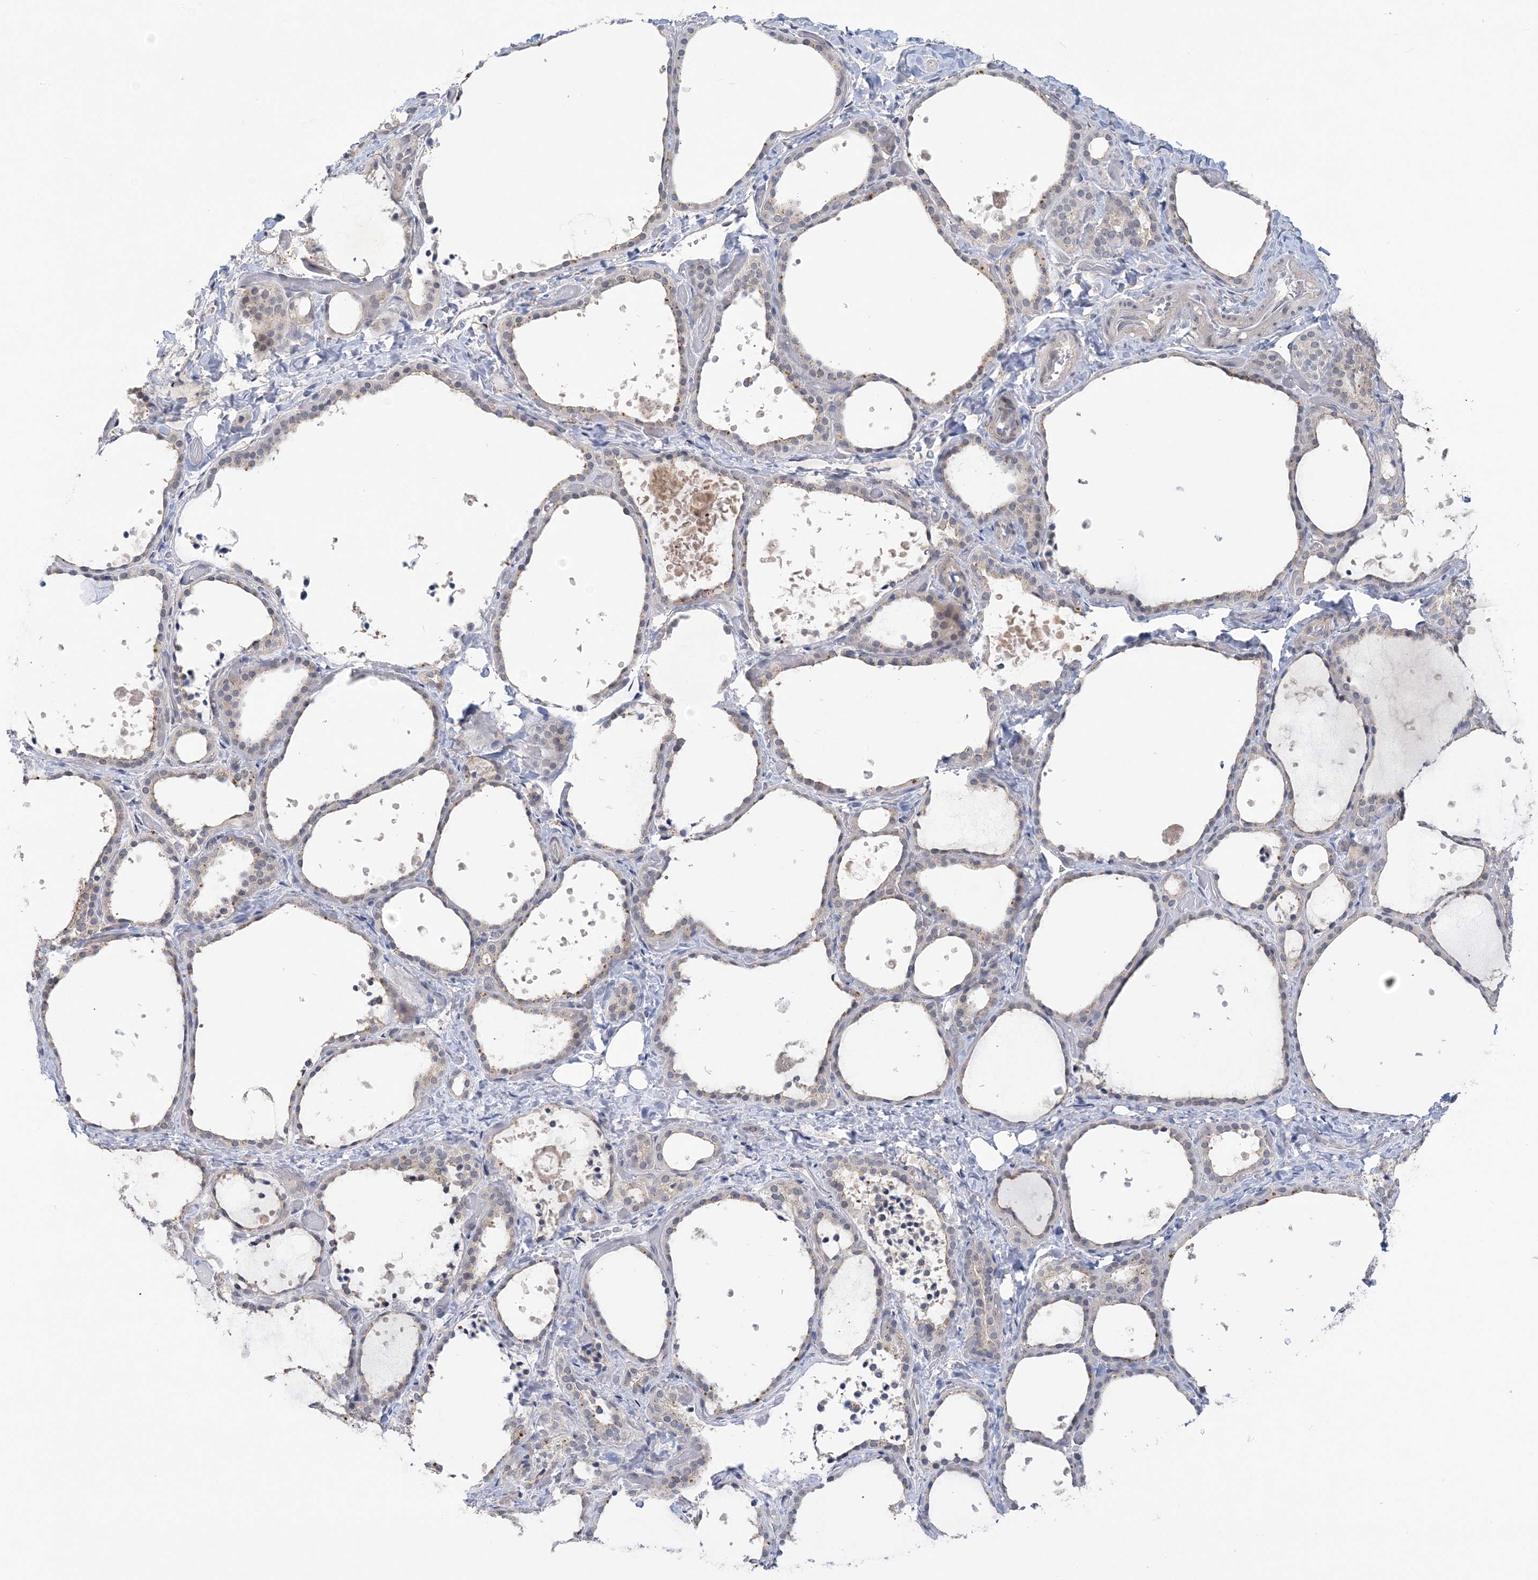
{"staining": {"intensity": "moderate", "quantity": "<25%", "location": "cytoplasmic/membranous"}, "tissue": "thyroid gland", "cell_type": "Glandular cells", "image_type": "normal", "snomed": [{"axis": "morphology", "description": "Normal tissue, NOS"}, {"axis": "topography", "description": "Thyroid gland"}], "caption": "Immunohistochemistry (IHC) (DAB (3,3'-diaminobenzidine)) staining of normal human thyroid gland shows moderate cytoplasmic/membranous protein expression in approximately <25% of glandular cells.", "gene": "ANKRD35", "patient": {"sex": "female", "age": 44}}